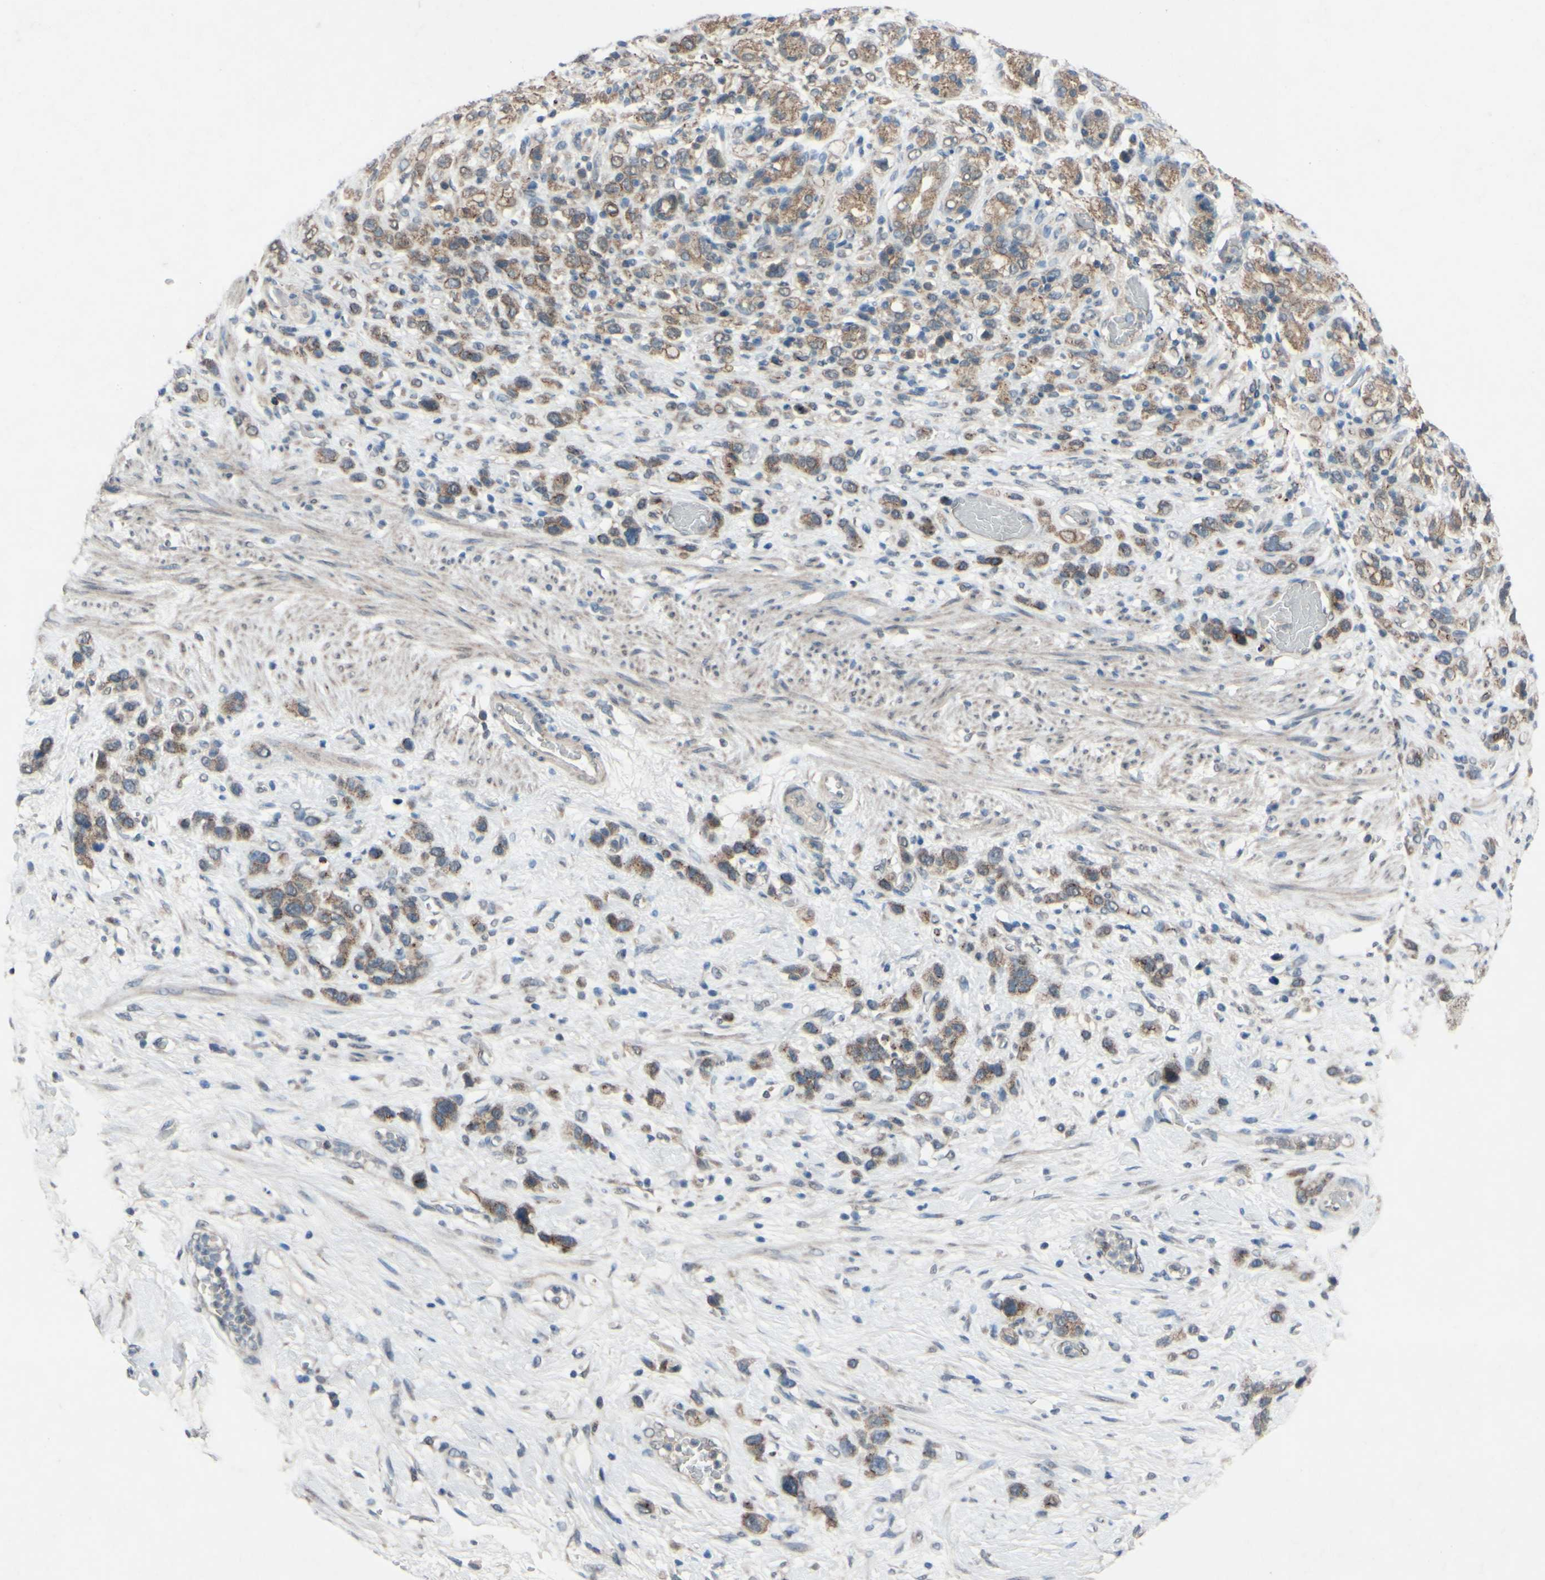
{"staining": {"intensity": "moderate", "quantity": ">75%", "location": "cytoplasmic/membranous"}, "tissue": "stomach cancer", "cell_type": "Tumor cells", "image_type": "cancer", "snomed": [{"axis": "morphology", "description": "Adenocarcinoma, NOS"}, {"axis": "morphology", "description": "Adenocarcinoma, High grade"}, {"axis": "topography", "description": "Stomach, upper"}, {"axis": "topography", "description": "Stomach, lower"}], "caption": "This is an image of immunohistochemistry (IHC) staining of stomach cancer, which shows moderate expression in the cytoplasmic/membranous of tumor cells.", "gene": "CDCP1", "patient": {"sex": "female", "age": 65}}